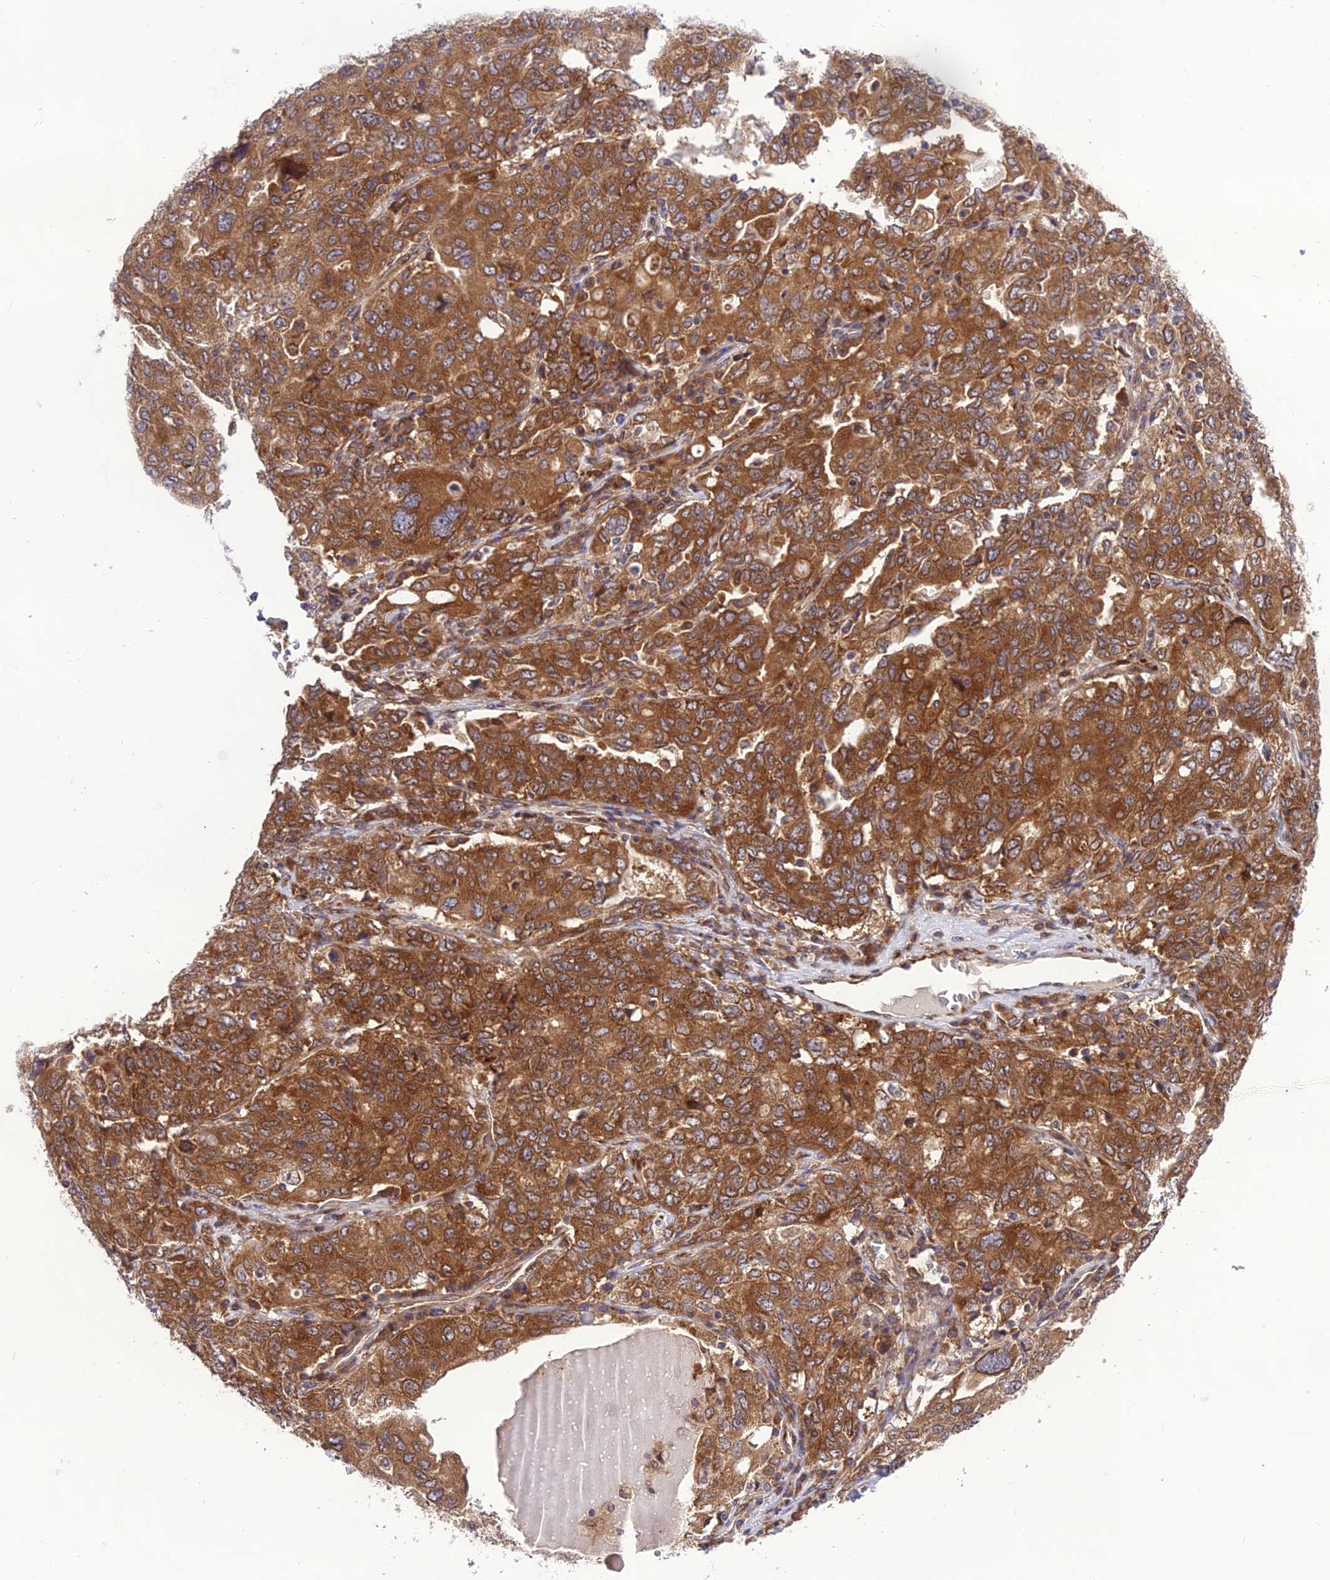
{"staining": {"intensity": "strong", "quantity": ">75%", "location": "cytoplasmic/membranous"}, "tissue": "ovarian cancer", "cell_type": "Tumor cells", "image_type": "cancer", "snomed": [{"axis": "morphology", "description": "Carcinoma, endometroid"}, {"axis": "topography", "description": "Ovary"}], "caption": "High-power microscopy captured an IHC micrograph of endometroid carcinoma (ovarian), revealing strong cytoplasmic/membranous positivity in about >75% of tumor cells.", "gene": "DHCR7", "patient": {"sex": "female", "age": 62}}